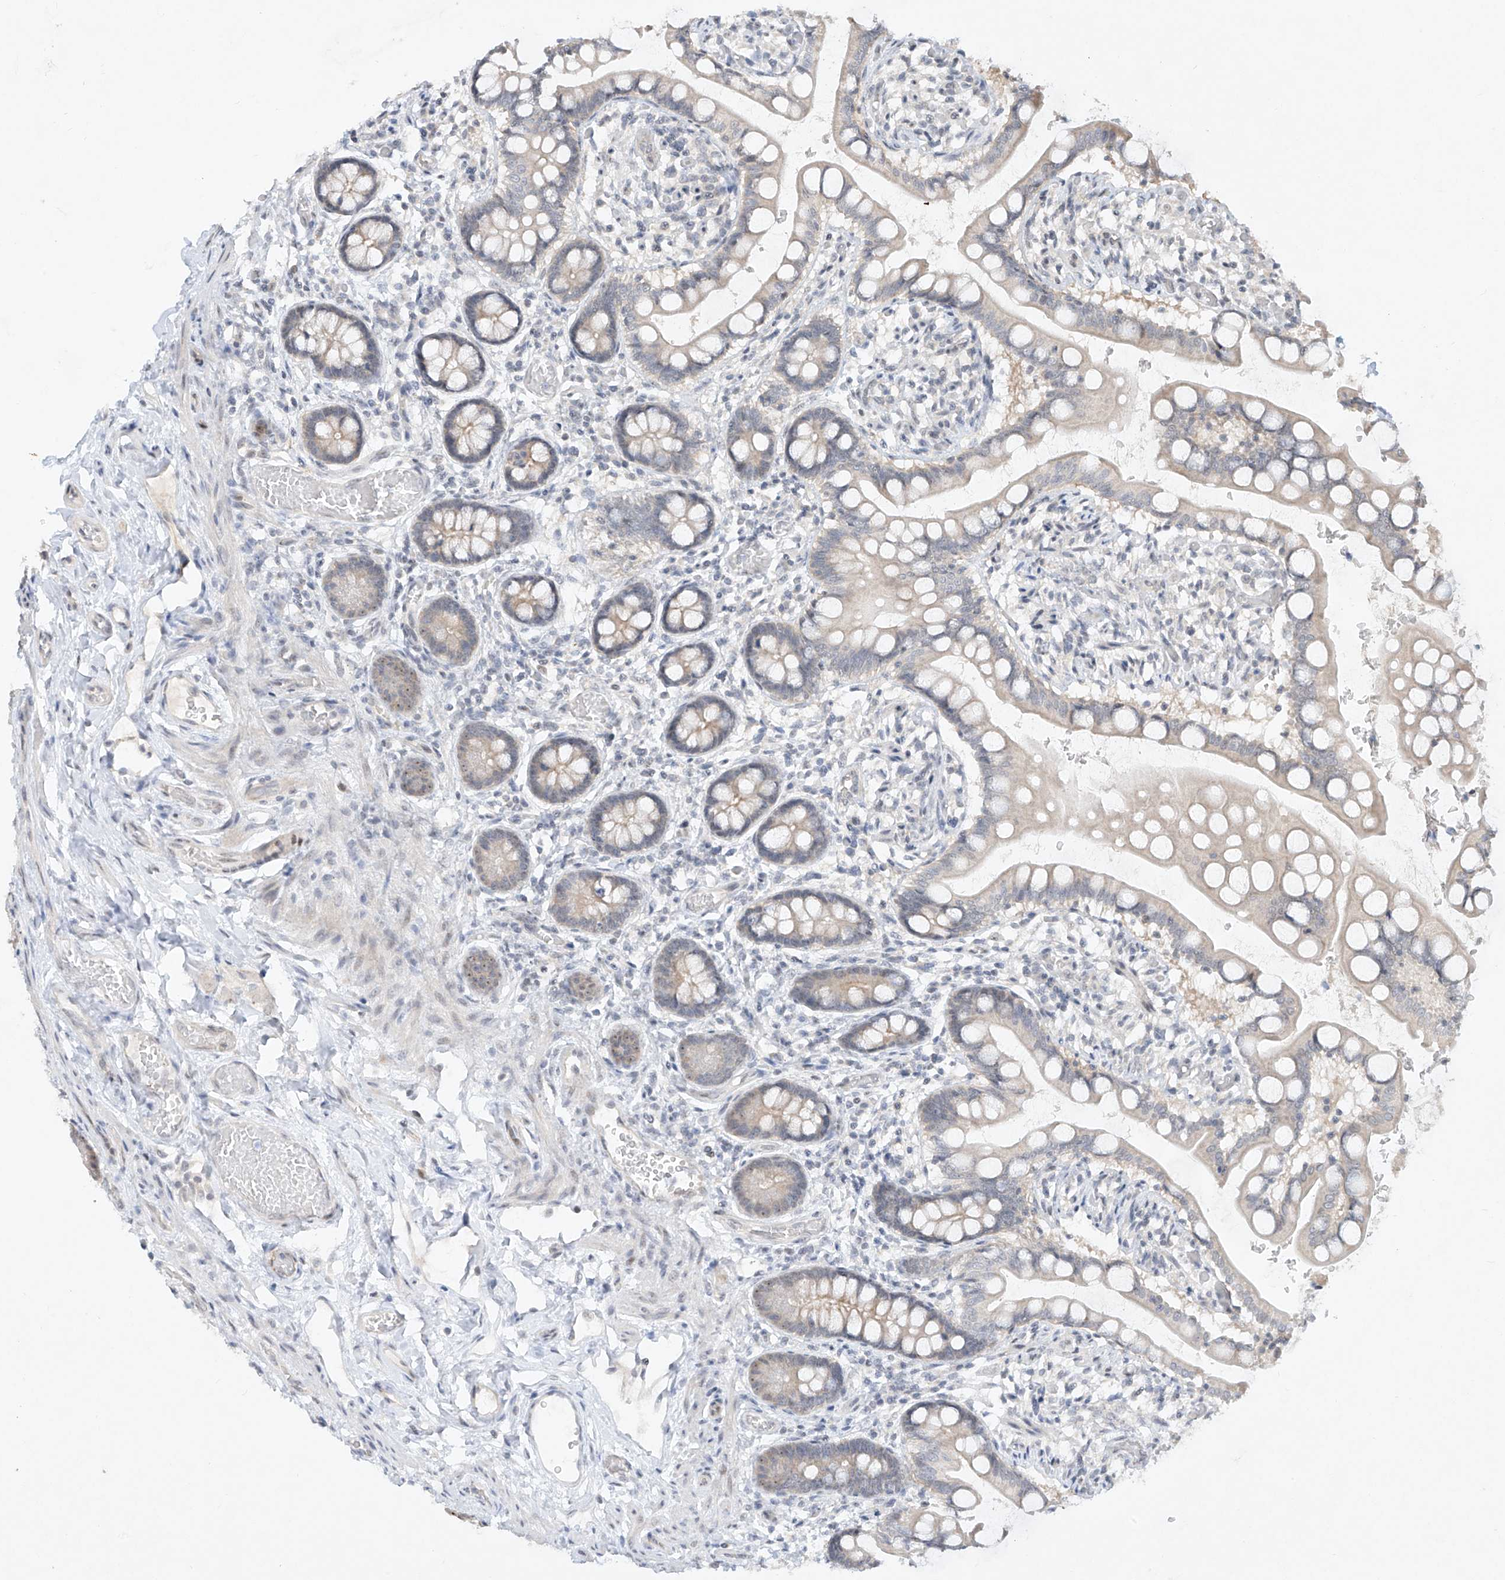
{"staining": {"intensity": "weak", "quantity": "<25%", "location": "cytoplasmic/membranous"}, "tissue": "small intestine", "cell_type": "Glandular cells", "image_type": "normal", "snomed": [{"axis": "morphology", "description": "Normal tissue, NOS"}, {"axis": "topography", "description": "Small intestine"}], "caption": "Immunohistochemical staining of benign small intestine reveals no significant expression in glandular cells.", "gene": "TASP1", "patient": {"sex": "male", "age": 52}}